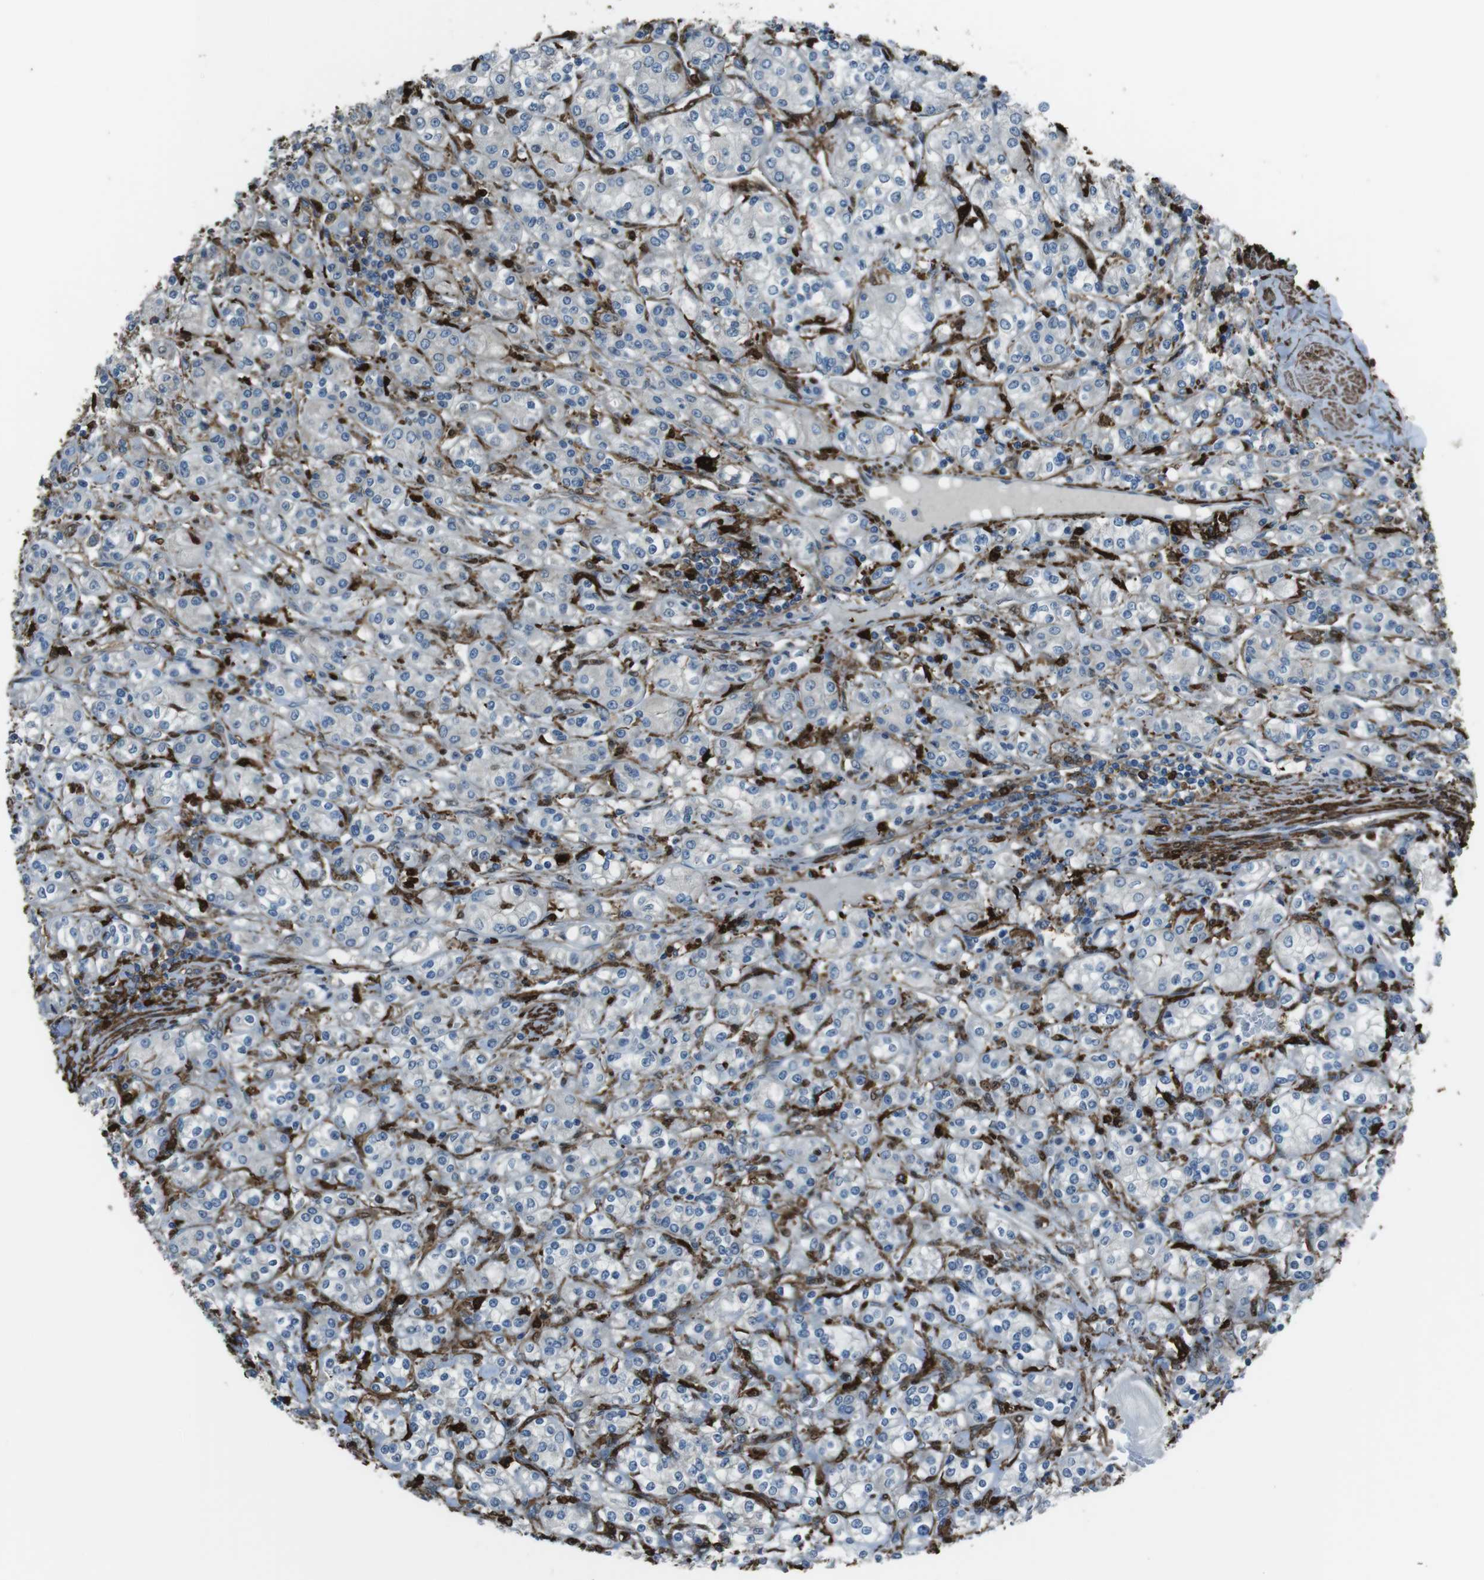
{"staining": {"intensity": "negative", "quantity": "none", "location": "none"}, "tissue": "renal cancer", "cell_type": "Tumor cells", "image_type": "cancer", "snomed": [{"axis": "morphology", "description": "Adenocarcinoma, NOS"}, {"axis": "topography", "description": "Kidney"}], "caption": "High magnification brightfield microscopy of adenocarcinoma (renal) stained with DAB (brown) and counterstained with hematoxylin (blue): tumor cells show no significant expression.", "gene": "SFT2D1", "patient": {"sex": "male", "age": 77}}